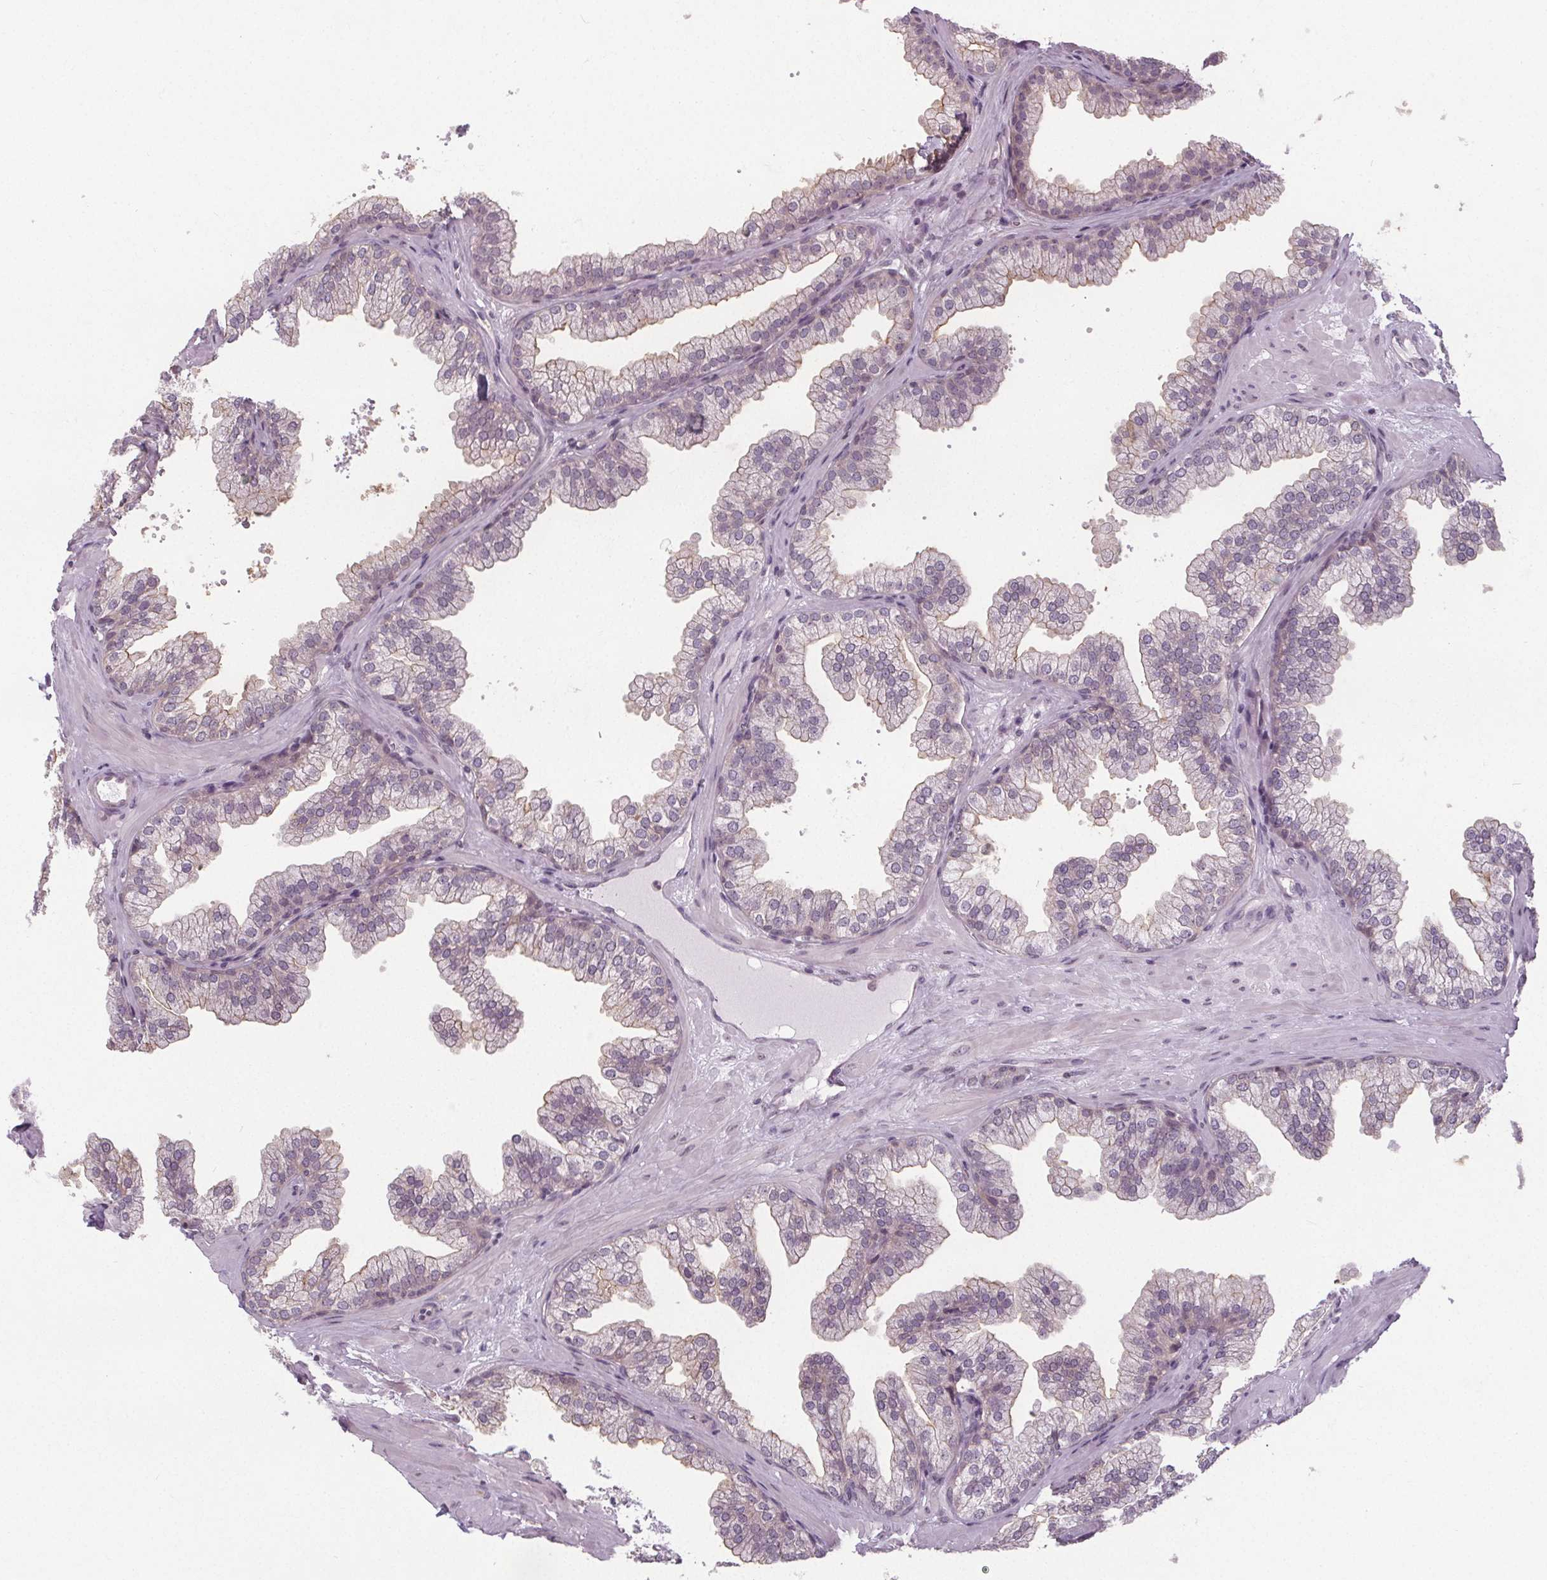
{"staining": {"intensity": "negative", "quantity": "none", "location": "none"}, "tissue": "prostate", "cell_type": "Glandular cells", "image_type": "normal", "snomed": [{"axis": "morphology", "description": "Normal tissue, NOS"}, {"axis": "topography", "description": "Prostate"}], "caption": "Image shows no significant protein positivity in glandular cells of normal prostate. (DAB (3,3'-diaminobenzidine) immunohistochemistry, high magnification).", "gene": "SLC26A2", "patient": {"sex": "male", "age": 37}}